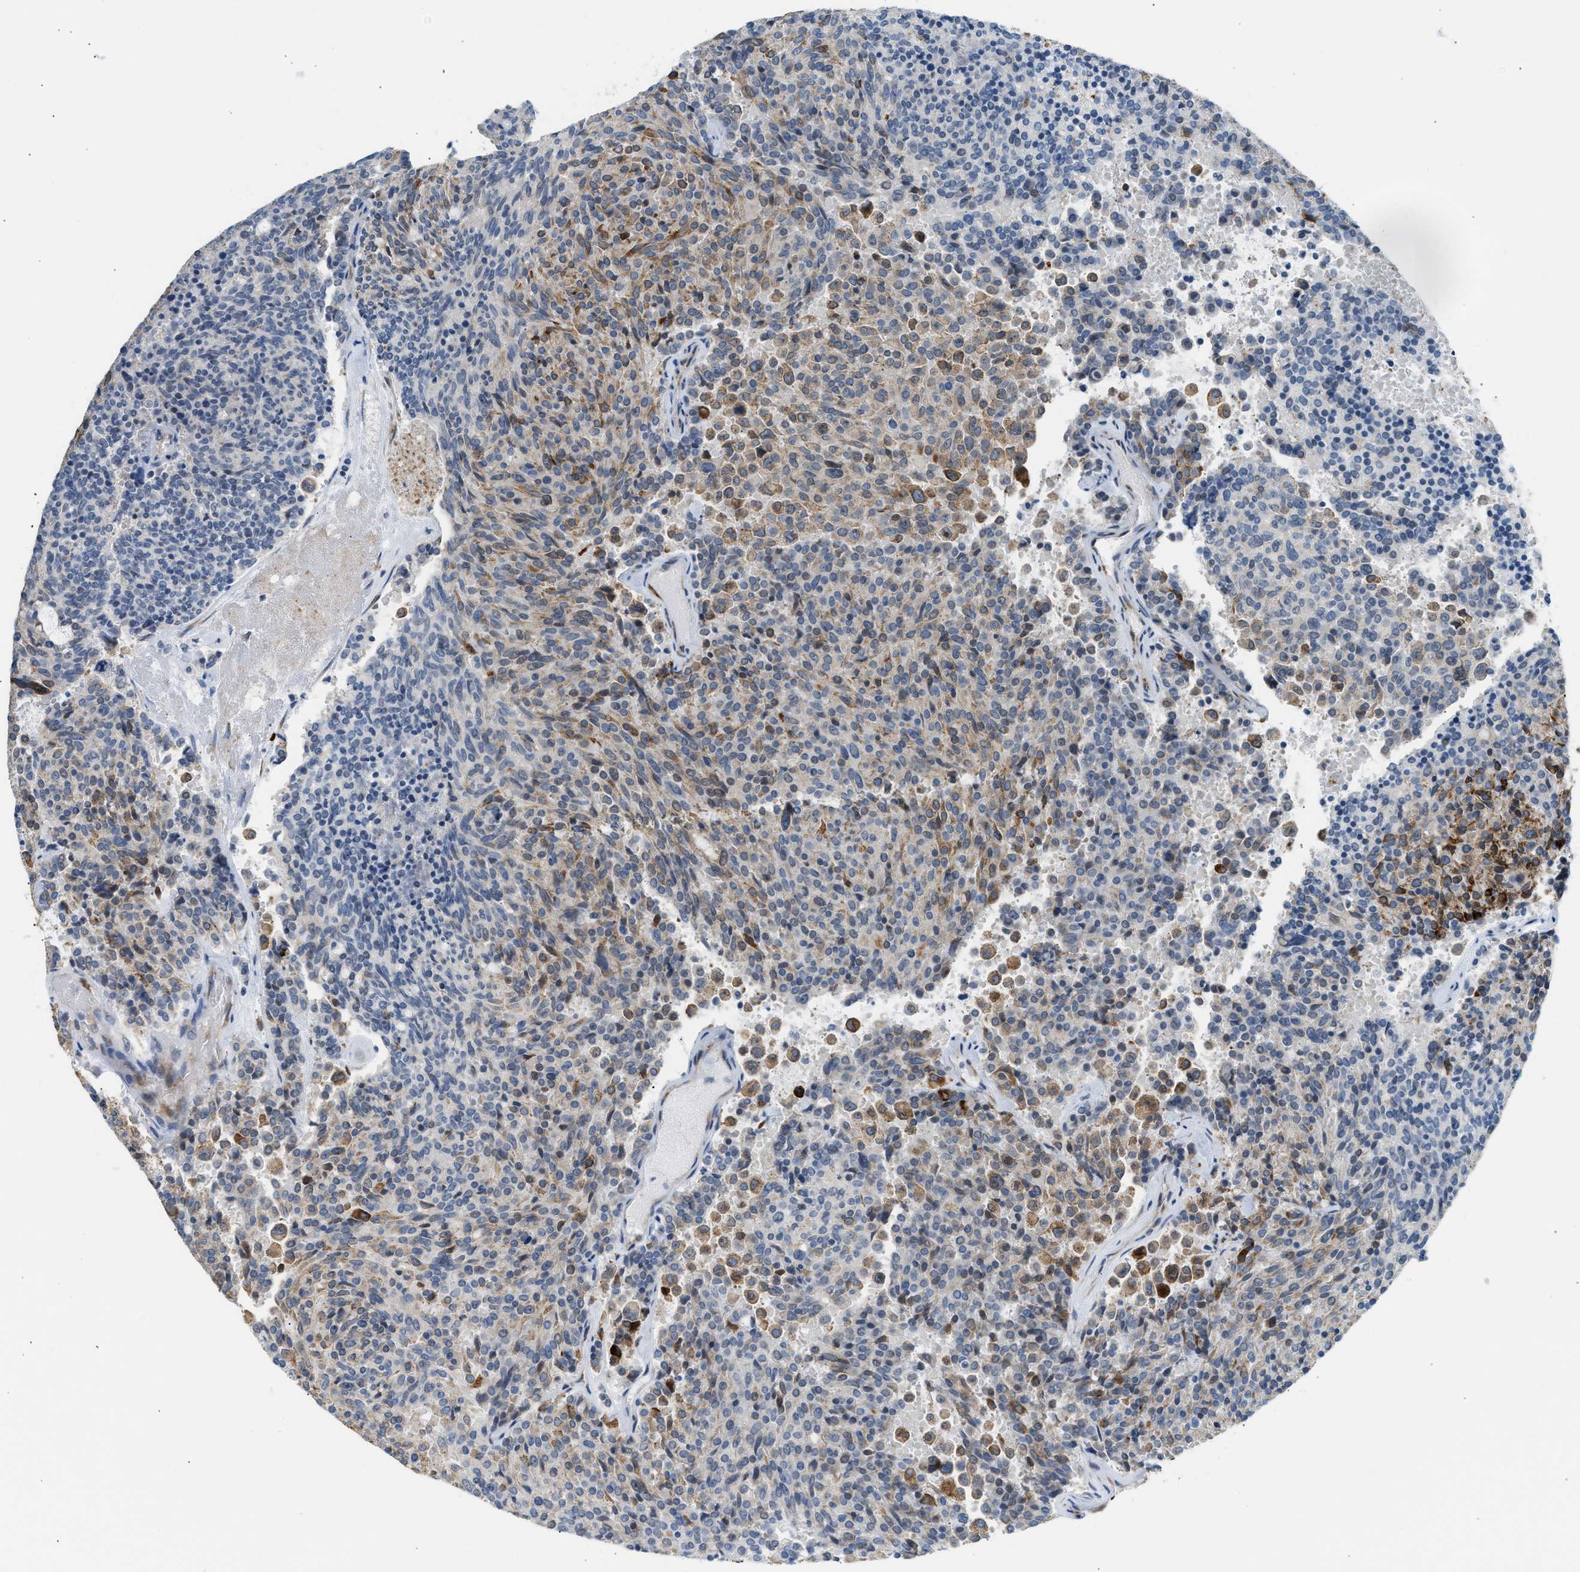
{"staining": {"intensity": "moderate", "quantity": "<25%", "location": "cytoplasmic/membranous"}, "tissue": "carcinoid", "cell_type": "Tumor cells", "image_type": "cancer", "snomed": [{"axis": "morphology", "description": "Carcinoid, malignant, NOS"}, {"axis": "topography", "description": "Pancreas"}], "caption": "An IHC histopathology image of neoplastic tissue is shown. Protein staining in brown shows moderate cytoplasmic/membranous positivity in carcinoid (malignant) within tumor cells. The staining was performed using DAB to visualize the protein expression in brown, while the nuclei were stained in blue with hematoxylin (Magnification: 20x).", "gene": "KCNC2", "patient": {"sex": "female", "age": 54}}